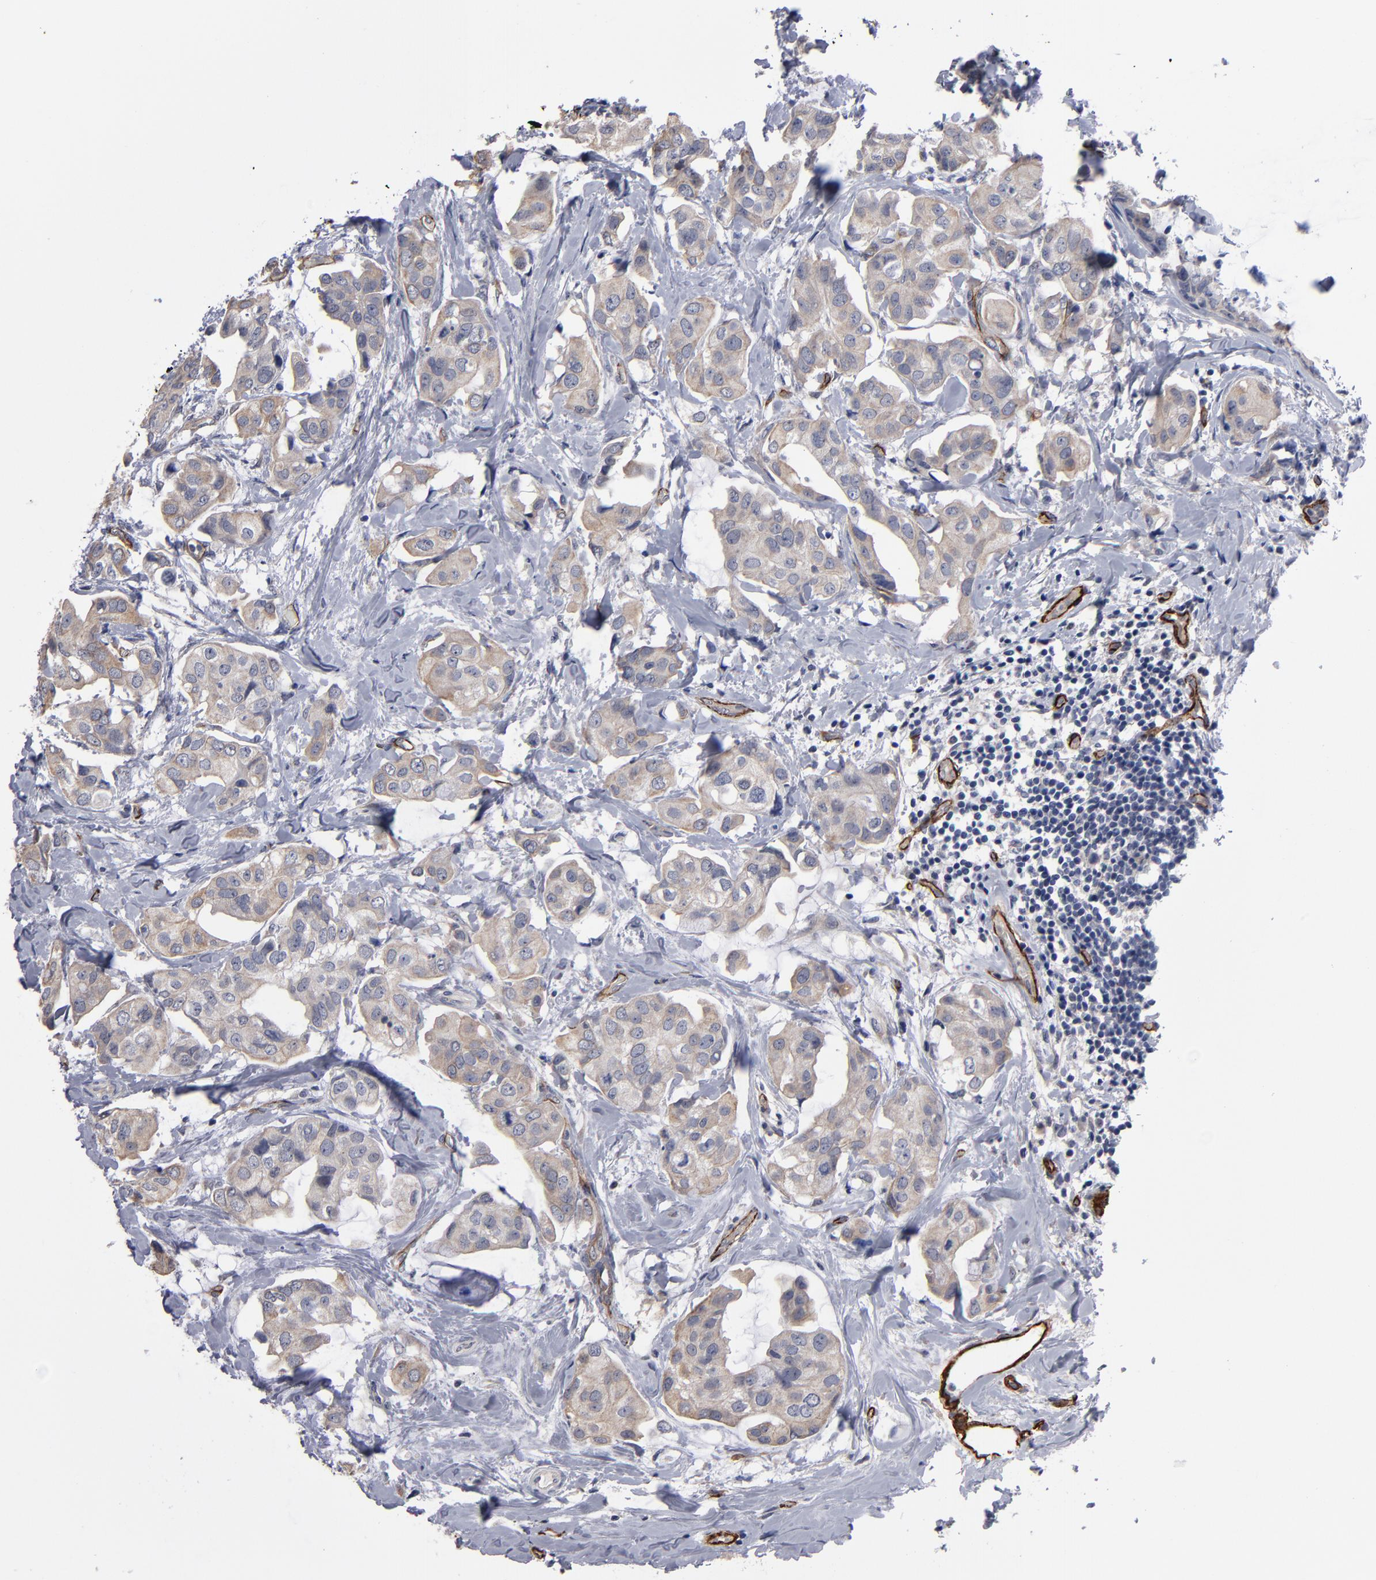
{"staining": {"intensity": "weak", "quantity": ">75%", "location": "cytoplasmic/membranous"}, "tissue": "breast cancer", "cell_type": "Tumor cells", "image_type": "cancer", "snomed": [{"axis": "morphology", "description": "Duct carcinoma"}, {"axis": "topography", "description": "Breast"}], "caption": "Human breast infiltrating ductal carcinoma stained for a protein (brown) demonstrates weak cytoplasmic/membranous positive staining in approximately >75% of tumor cells.", "gene": "ZNF175", "patient": {"sex": "female", "age": 40}}